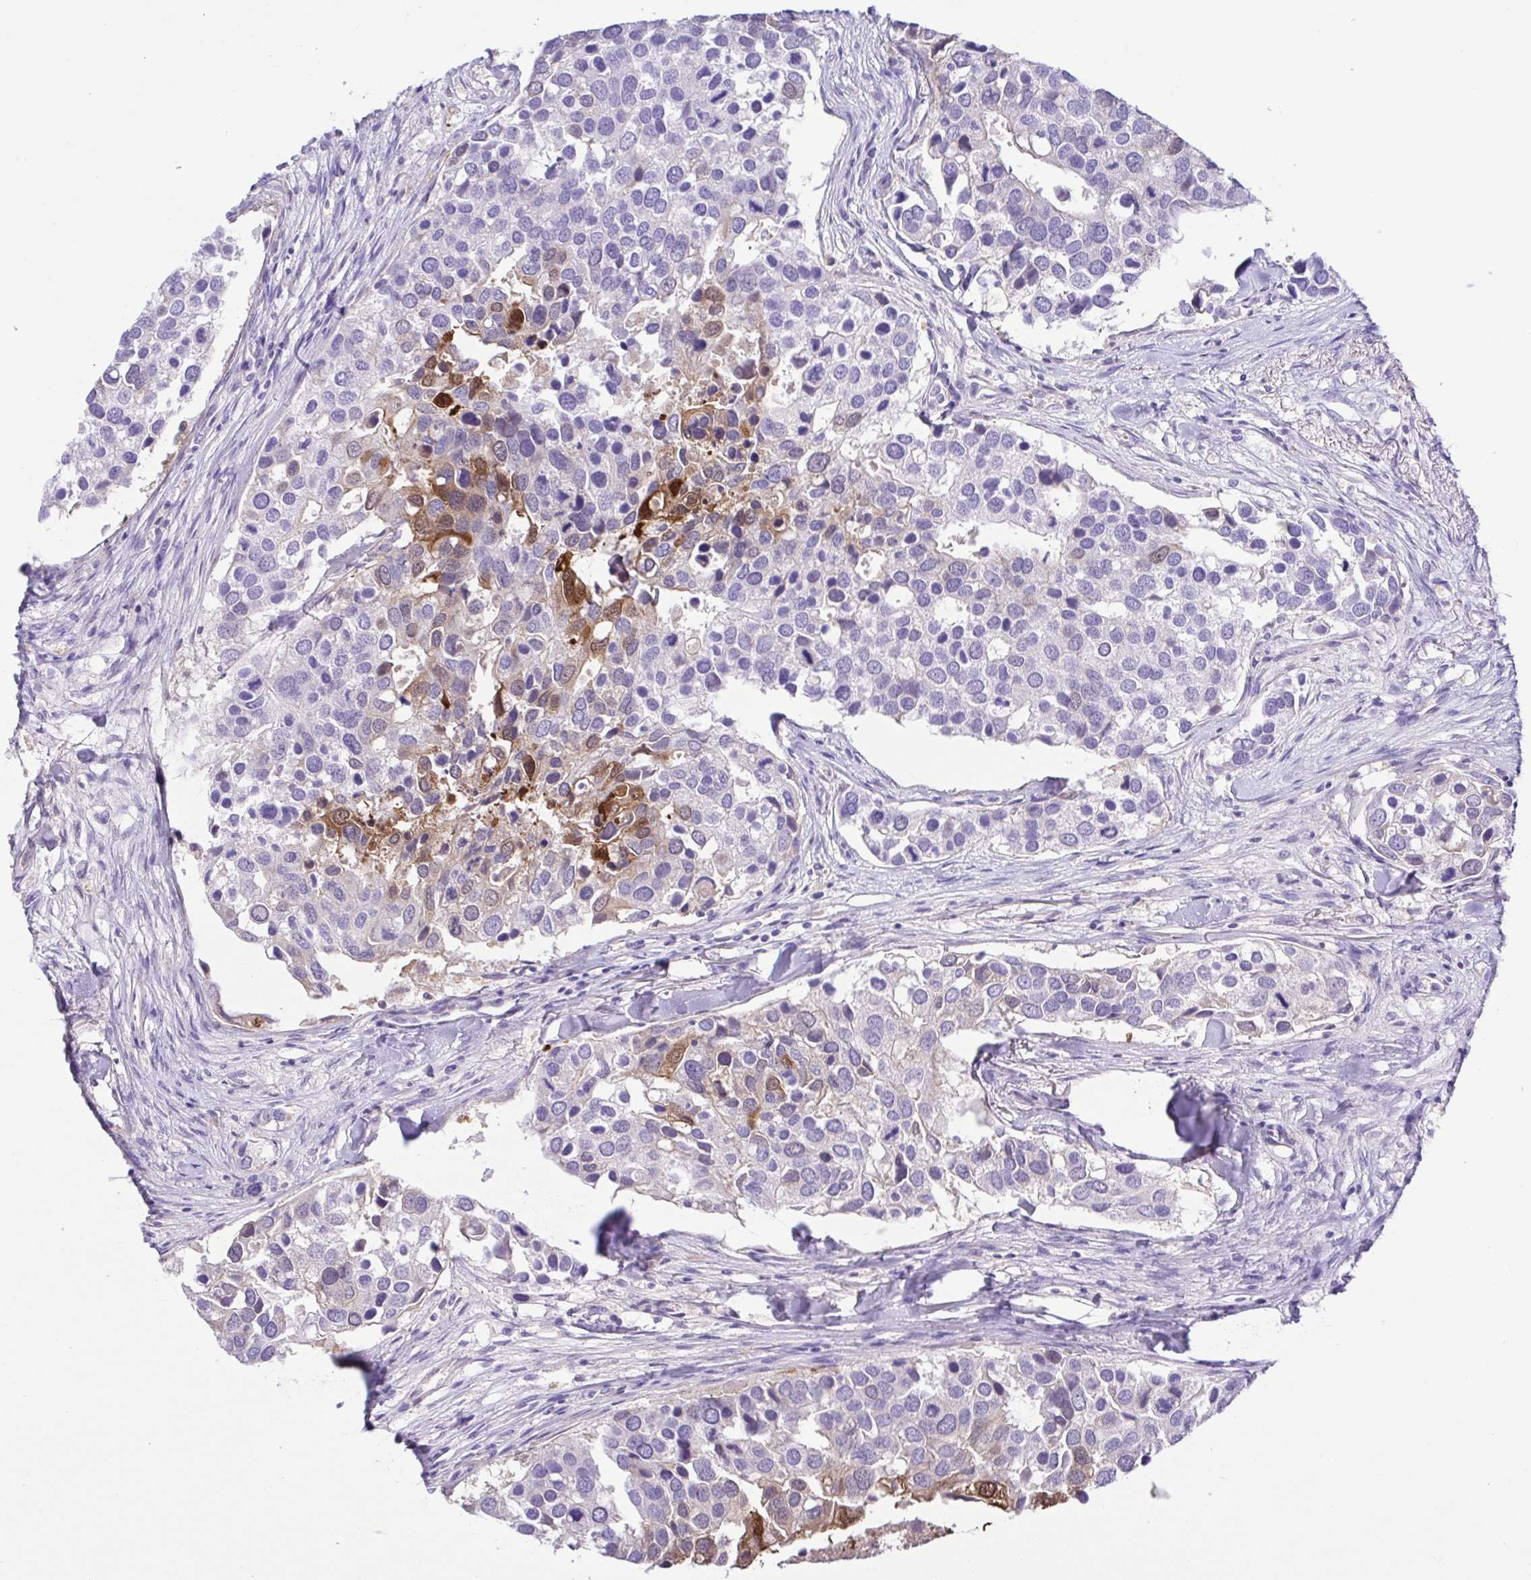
{"staining": {"intensity": "moderate", "quantity": "<25%", "location": "cytoplasmic/membranous,nuclear"}, "tissue": "breast cancer", "cell_type": "Tumor cells", "image_type": "cancer", "snomed": [{"axis": "morphology", "description": "Duct carcinoma"}, {"axis": "topography", "description": "Breast"}], "caption": "A brown stain highlights moderate cytoplasmic/membranous and nuclear staining of a protein in breast cancer (invasive ductal carcinoma) tumor cells.", "gene": "CASP14", "patient": {"sex": "female", "age": 83}}